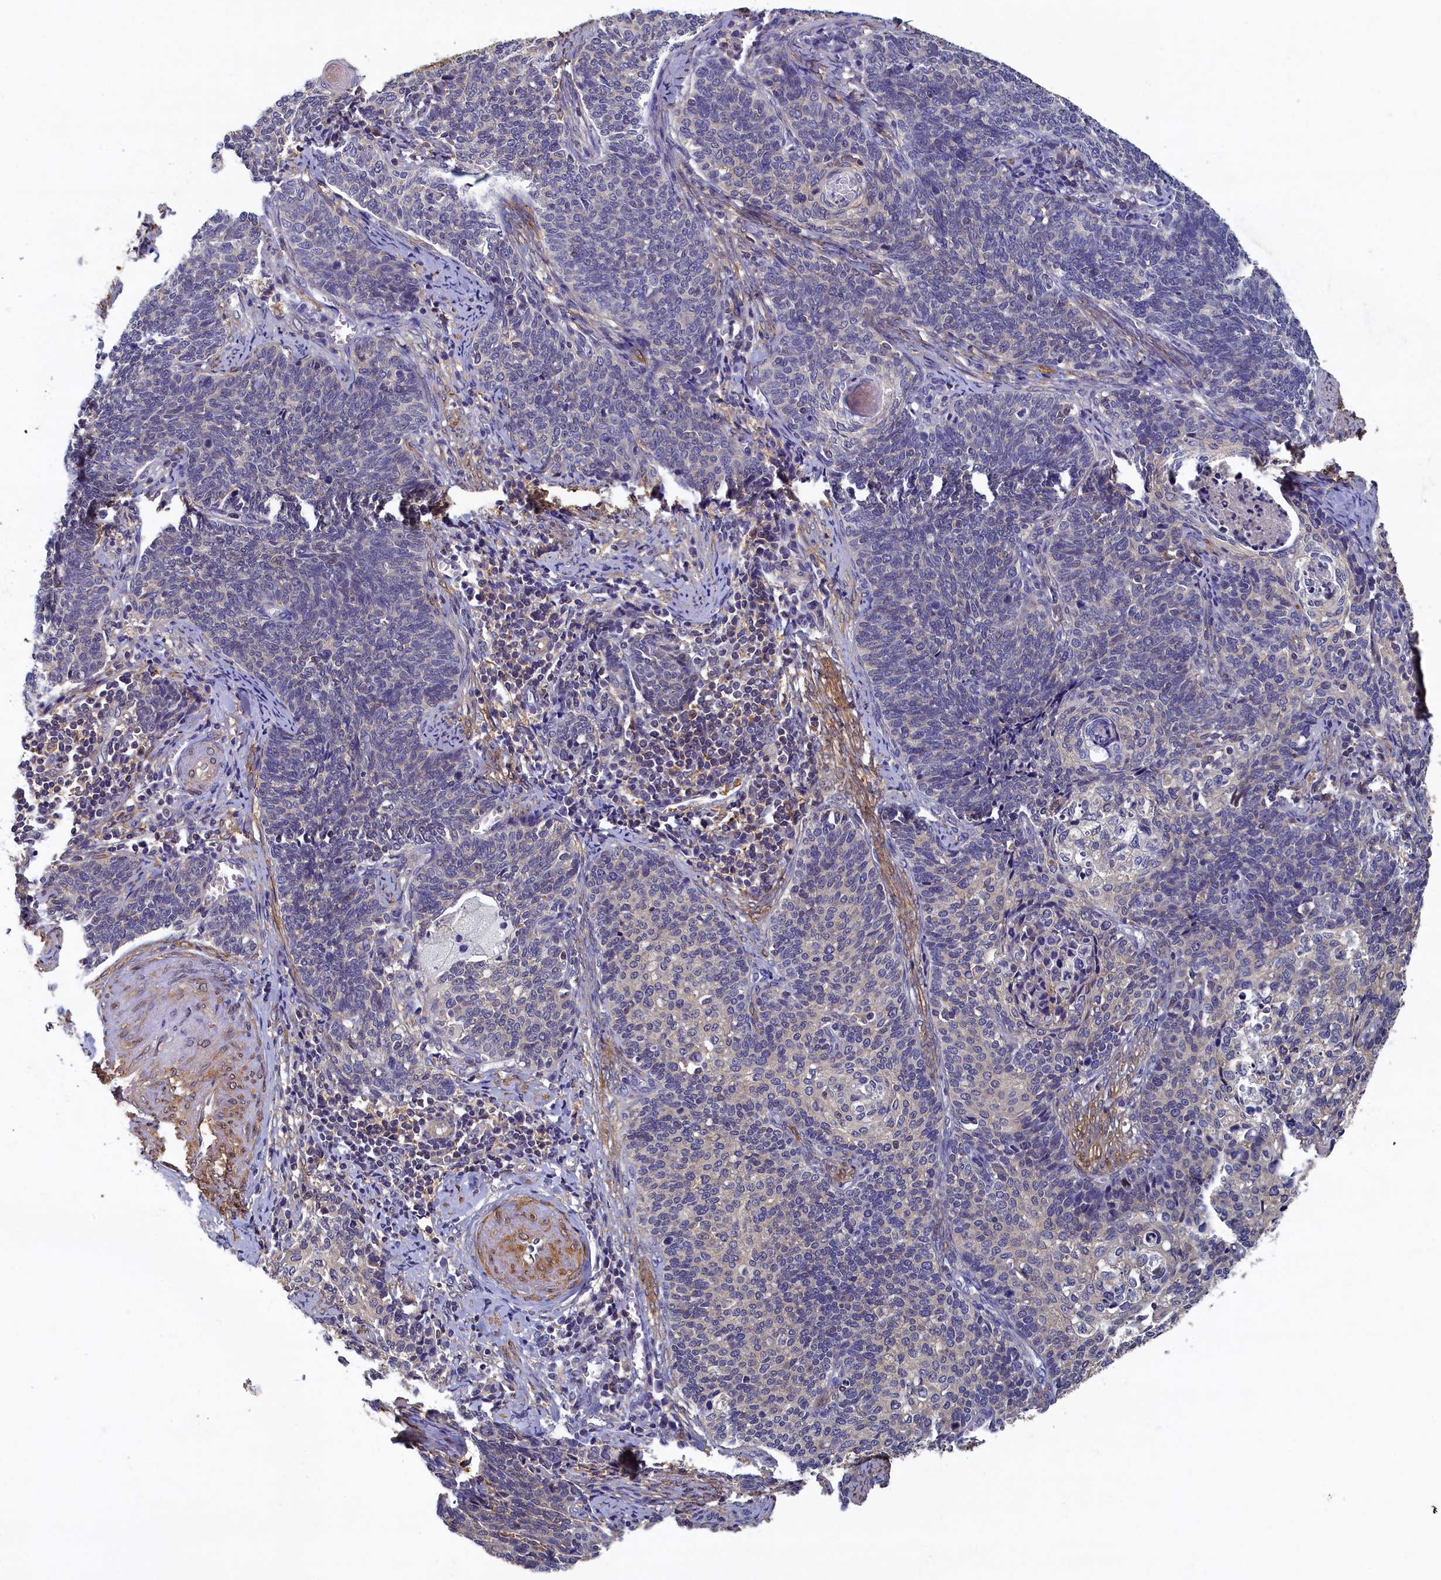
{"staining": {"intensity": "negative", "quantity": "none", "location": "none"}, "tissue": "cervical cancer", "cell_type": "Tumor cells", "image_type": "cancer", "snomed": [{"axis": "morphology", "description": "Squamous cell carcinoma, NOS"}, {"axis": "topography", "description": "Cervix"}], "caption": "This is an immunohistochemistry micrograph of human cervical cancer. There is no positivity in tumor cells.", "gene": "TBCB", "patient": {"sex": "female", "age": 39}}